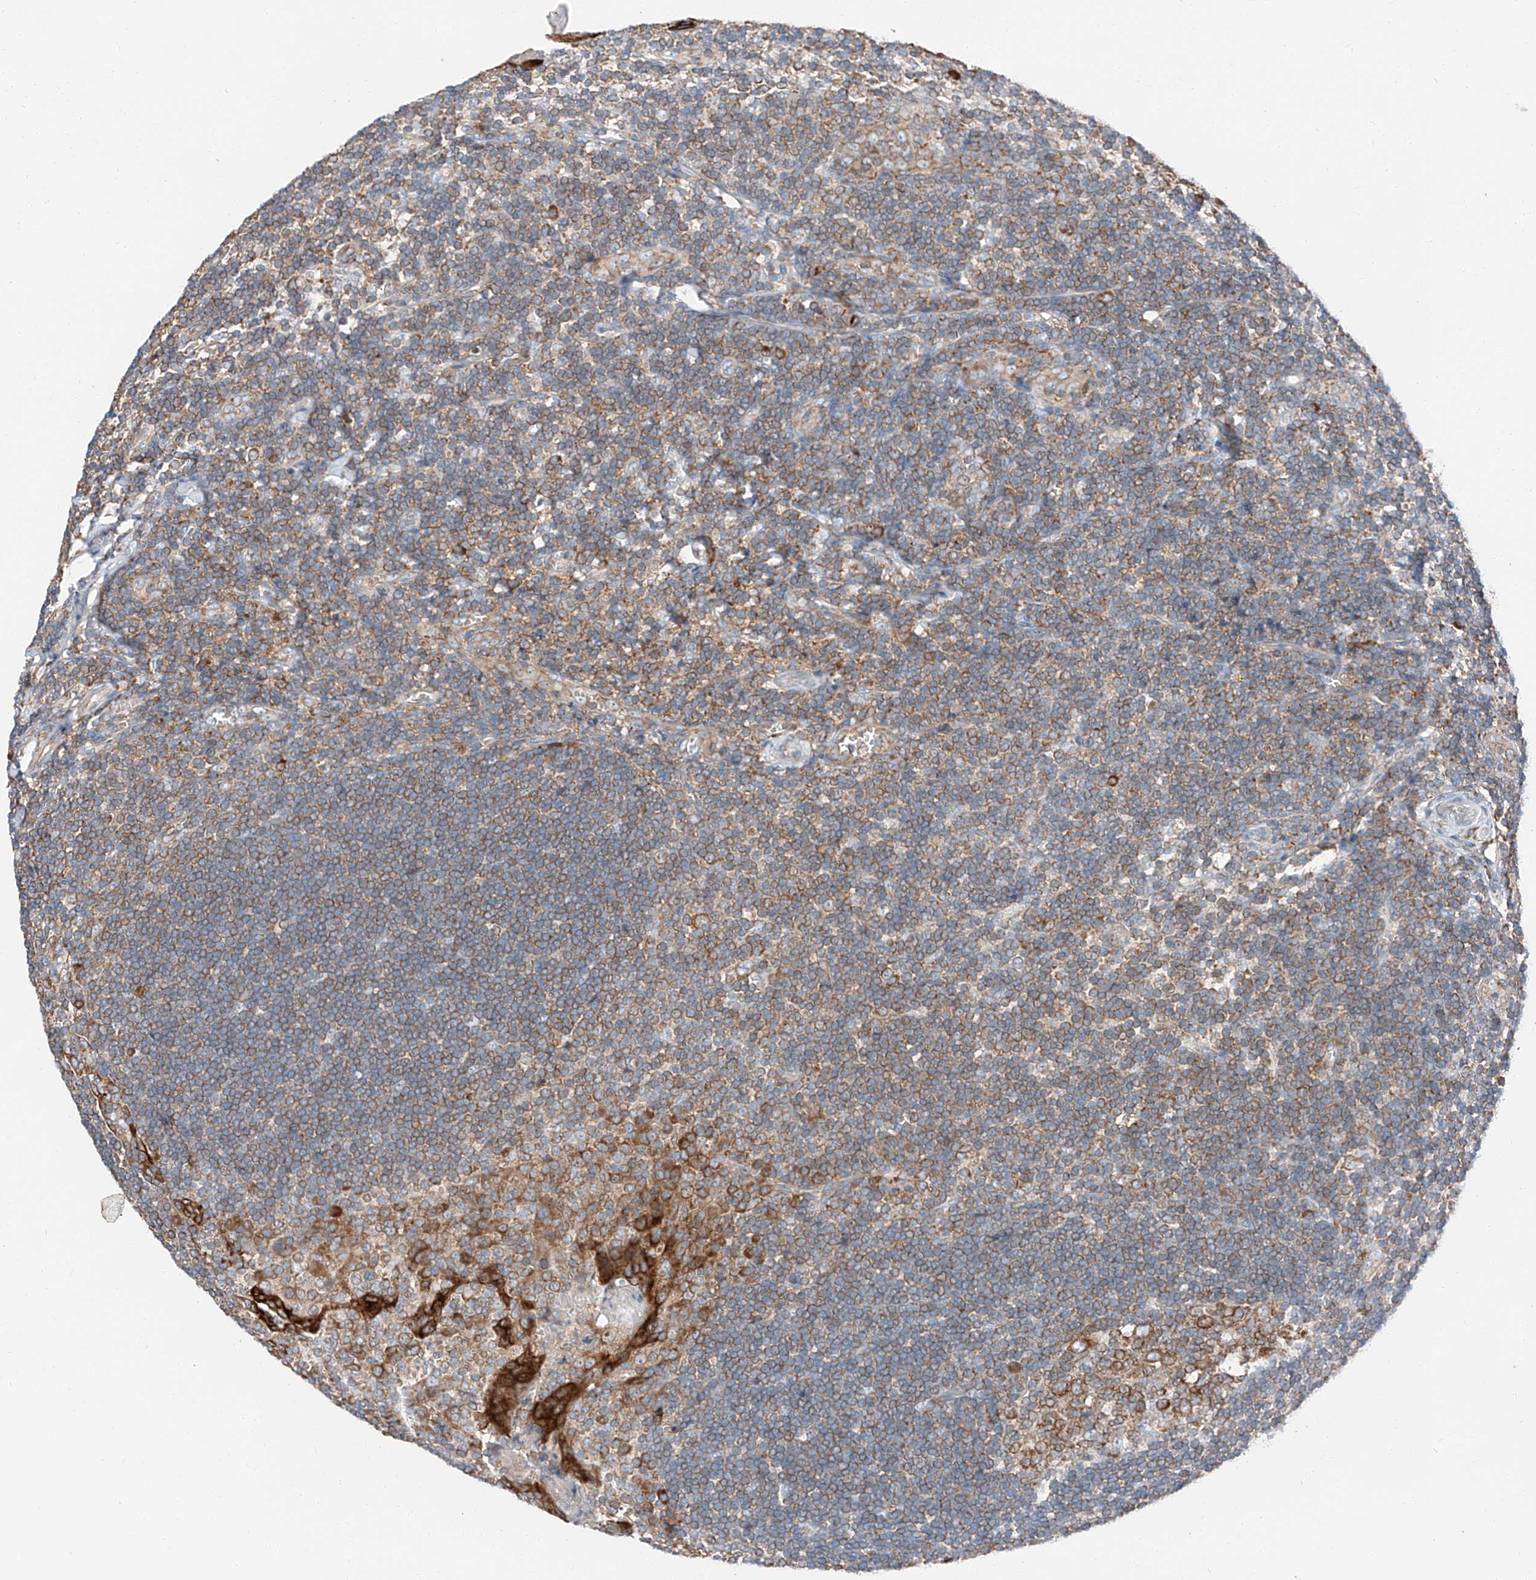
{"staining": {"intensity": "moderate", "quantity": ">75%", "location": "cytoplasmic/membranous"}, "tissue": "tonsil", "cell_type": "Germinal center cells", "image_type": "normal", "snomed": [{"axis": "morphology", "description": "Normal tissue, NOS"}, {"axis": "topography", "description": "Tonsil"}], "caption": "Immunohistochemistry (IHC) of normal human tonsil displays medium levels of moderate cytoplasmic/membranous staining in approximately >75% of germinal center cells. (Brightfield microscopy of DAB IHC at high magnification).", "gene": "ZC3H15", "patient": {"sex": "male", "age": 27}}